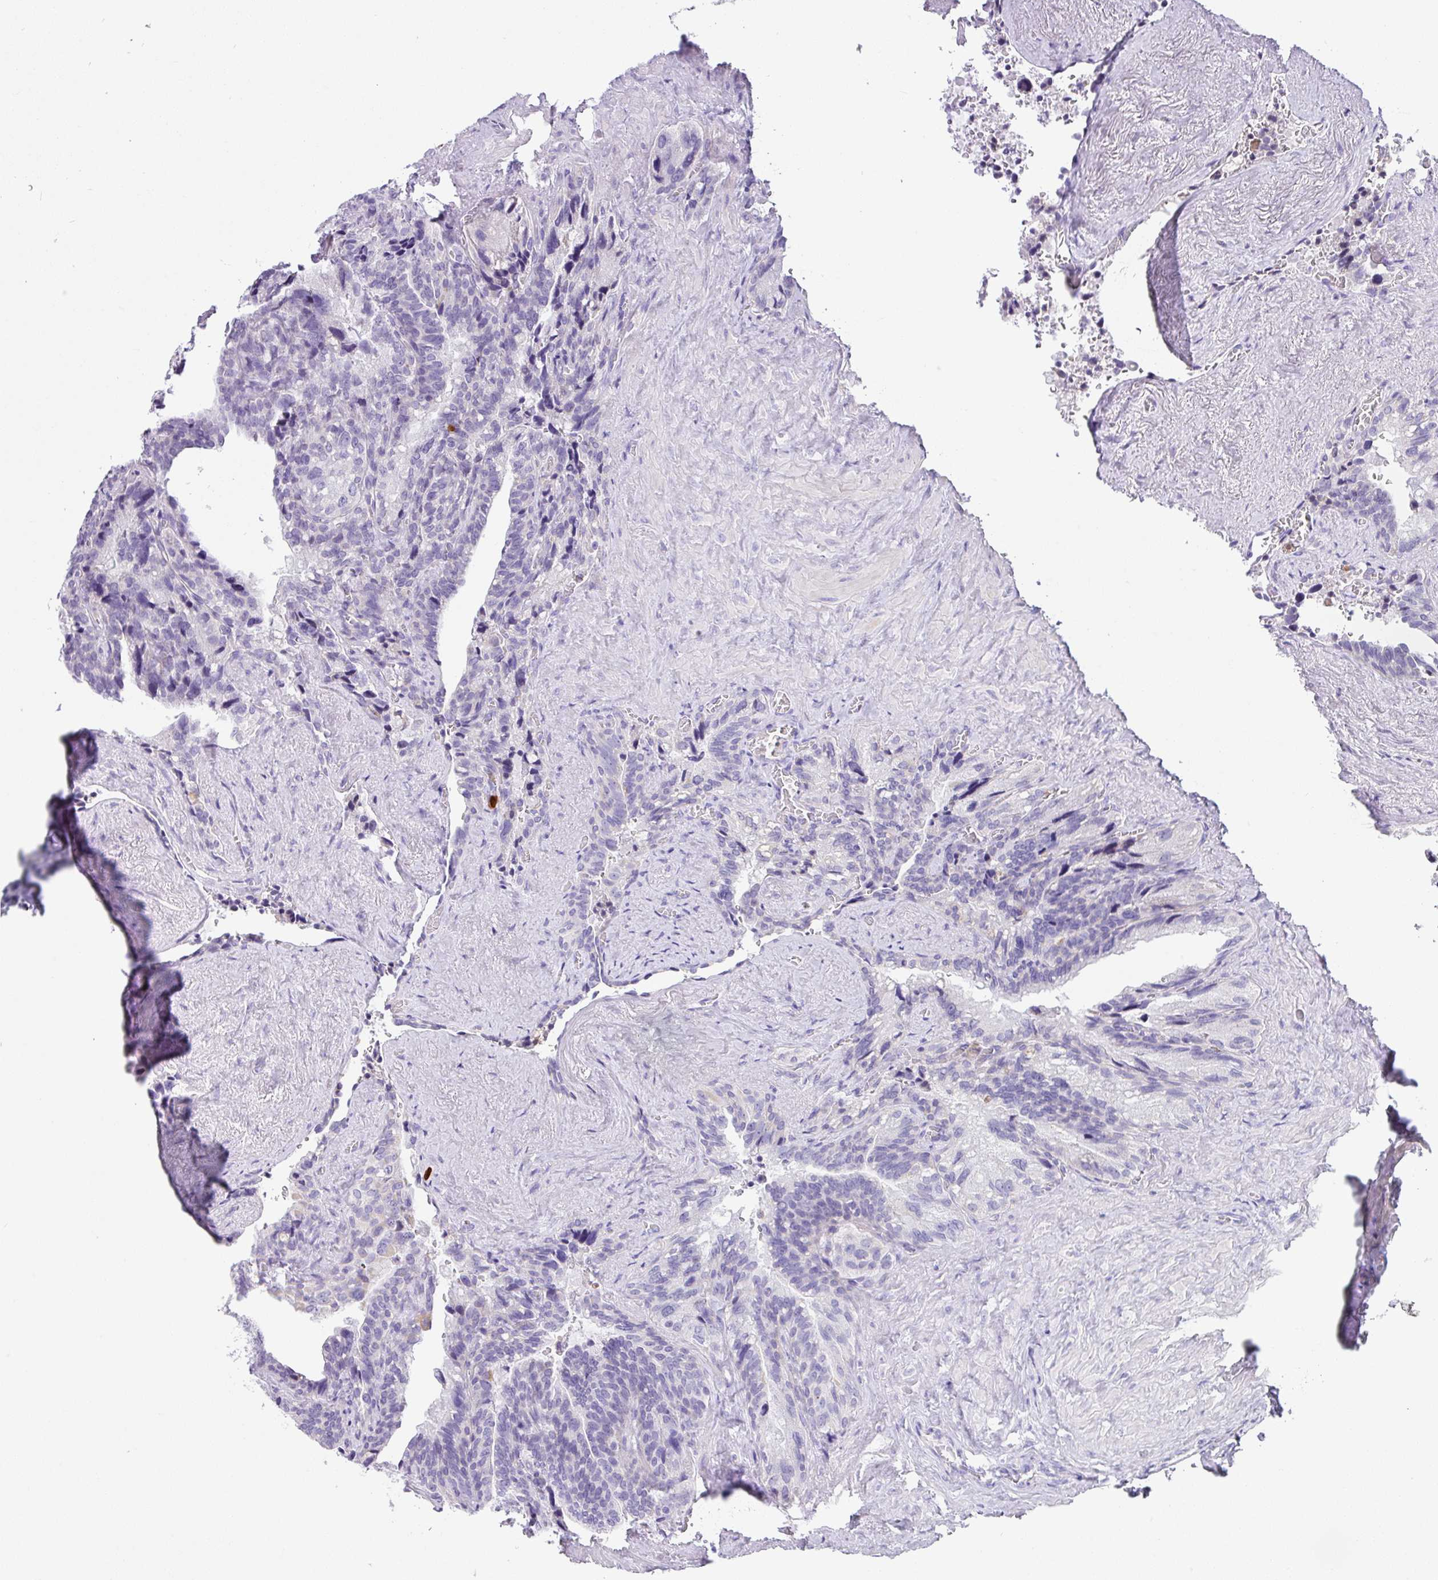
{"staining": {"intensity": "negative", "quantity": "none", "location": "none"}, "tissue": "seminal vesicle", "cell_type": "Glandular cells", "image_type": "normal", "snomed": [{"axis": "morphology", "description": "Normal tissue, NOS"}, {"axis": "topography", "description": "Seminal veicle"}], "caption": "Immunohistochemical staining of normal human seminal vesicle shows no significant positivity in glandular cells. (Stains: DAB immunohistochemistry with hematoxylin counter stain, Microscopy: brightfield microscopy at high magnification).", "gene": "SH2D3C", "patient": {"sex": "male", "age": 68}}